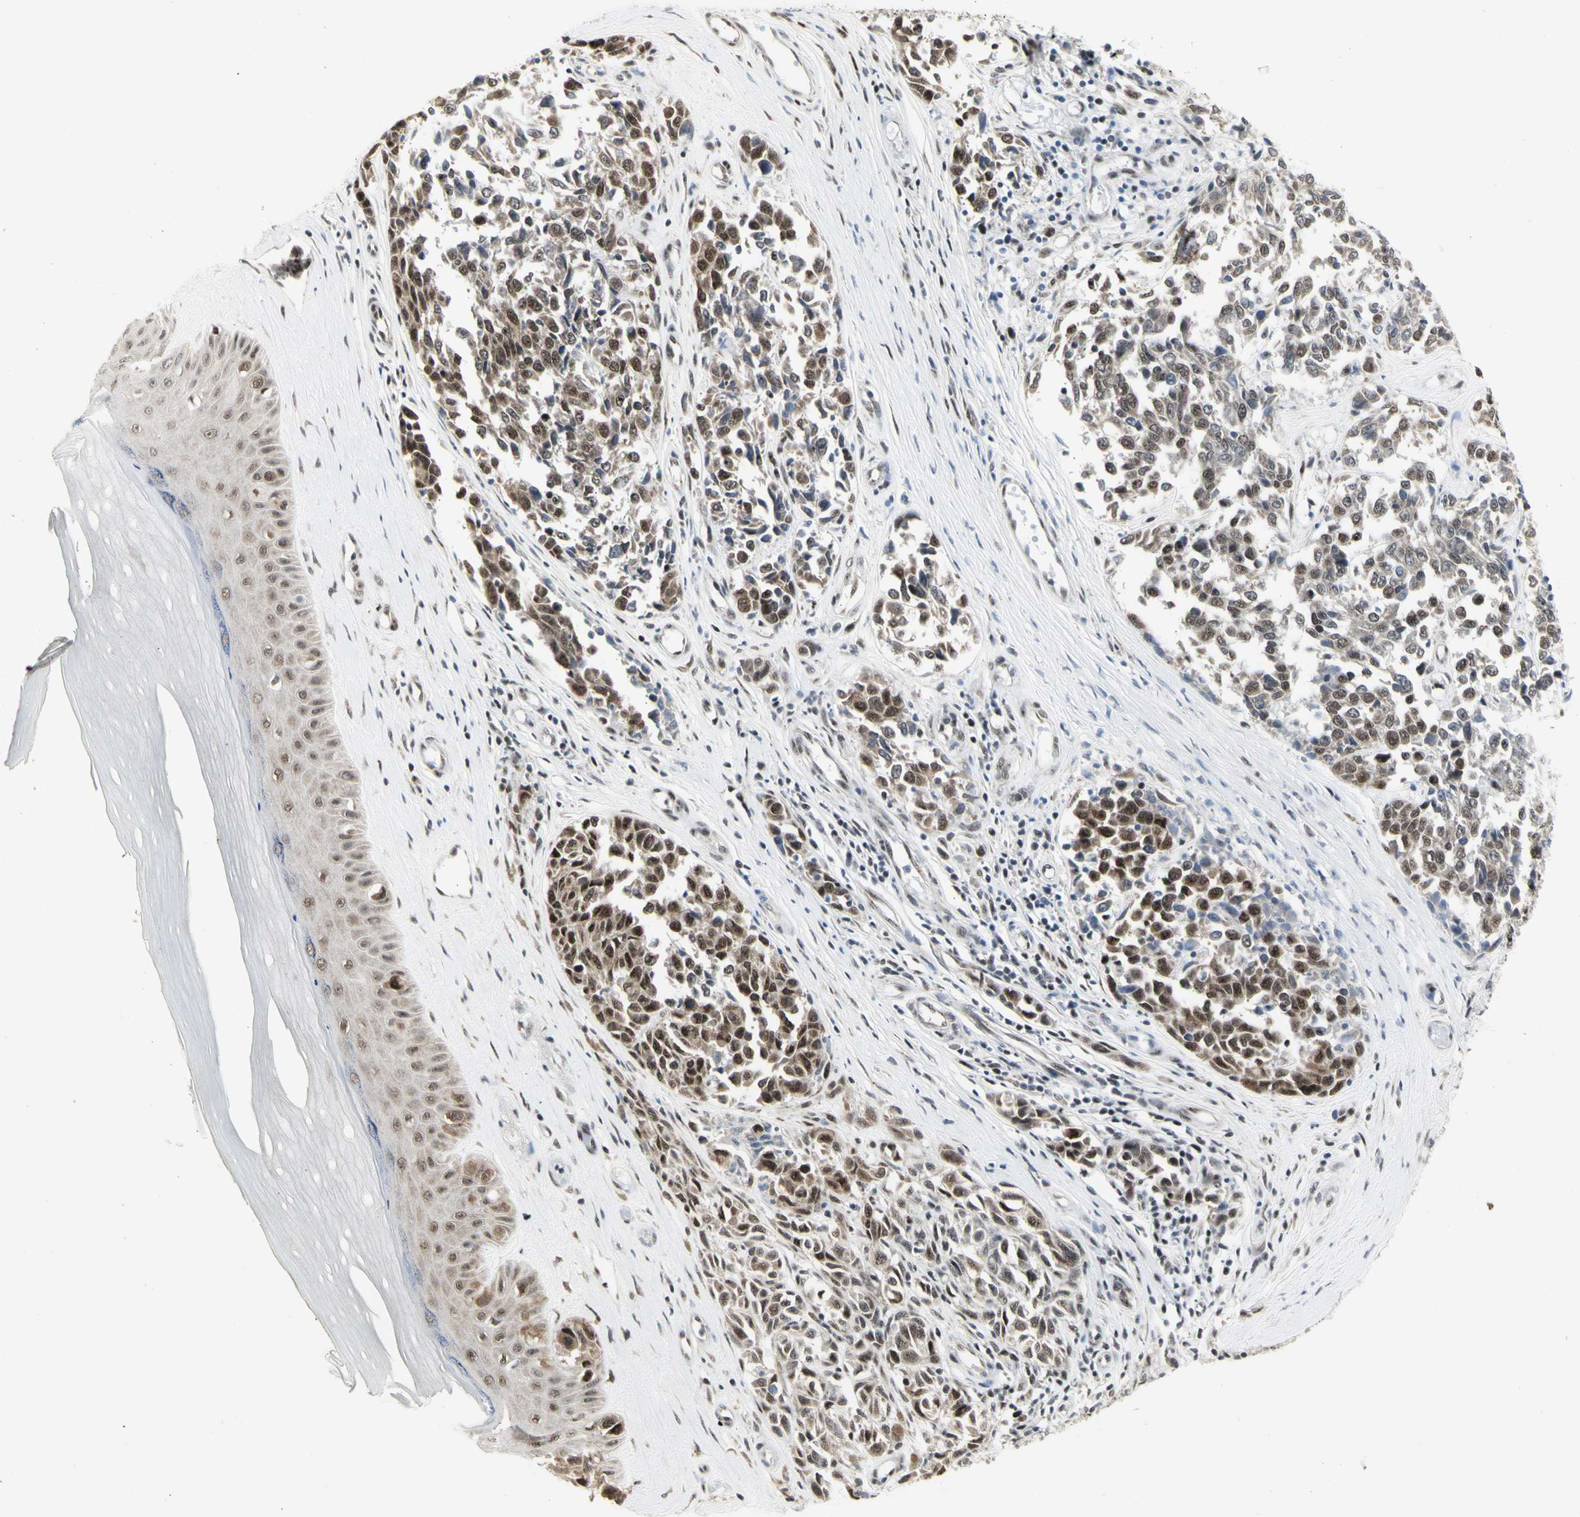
{"staining": {"intensity": "moderate", "quantity": ">75%", "location": "cytoplasmic/membranous,nuclear"}, "tissue": "melanoma", "cell_type": "Tumor cells", "image_type": "cancer", "snomed": [{"axis": "morphology", "description": "Malignant melanoma, NOS"}, {"axis": "topography", "description": "Skin"}], "caption": "The histopathology image displays staining of malignant melanoma, revealing moderate cytoplasmic/membranous and nuclear protein staining (brown color) within tumor cells. (brown staining indicates protein expression, while blue staining denotes nuclei).", "gene": "DHRS7B", "patient": {"sex": "female", "age": 64}}